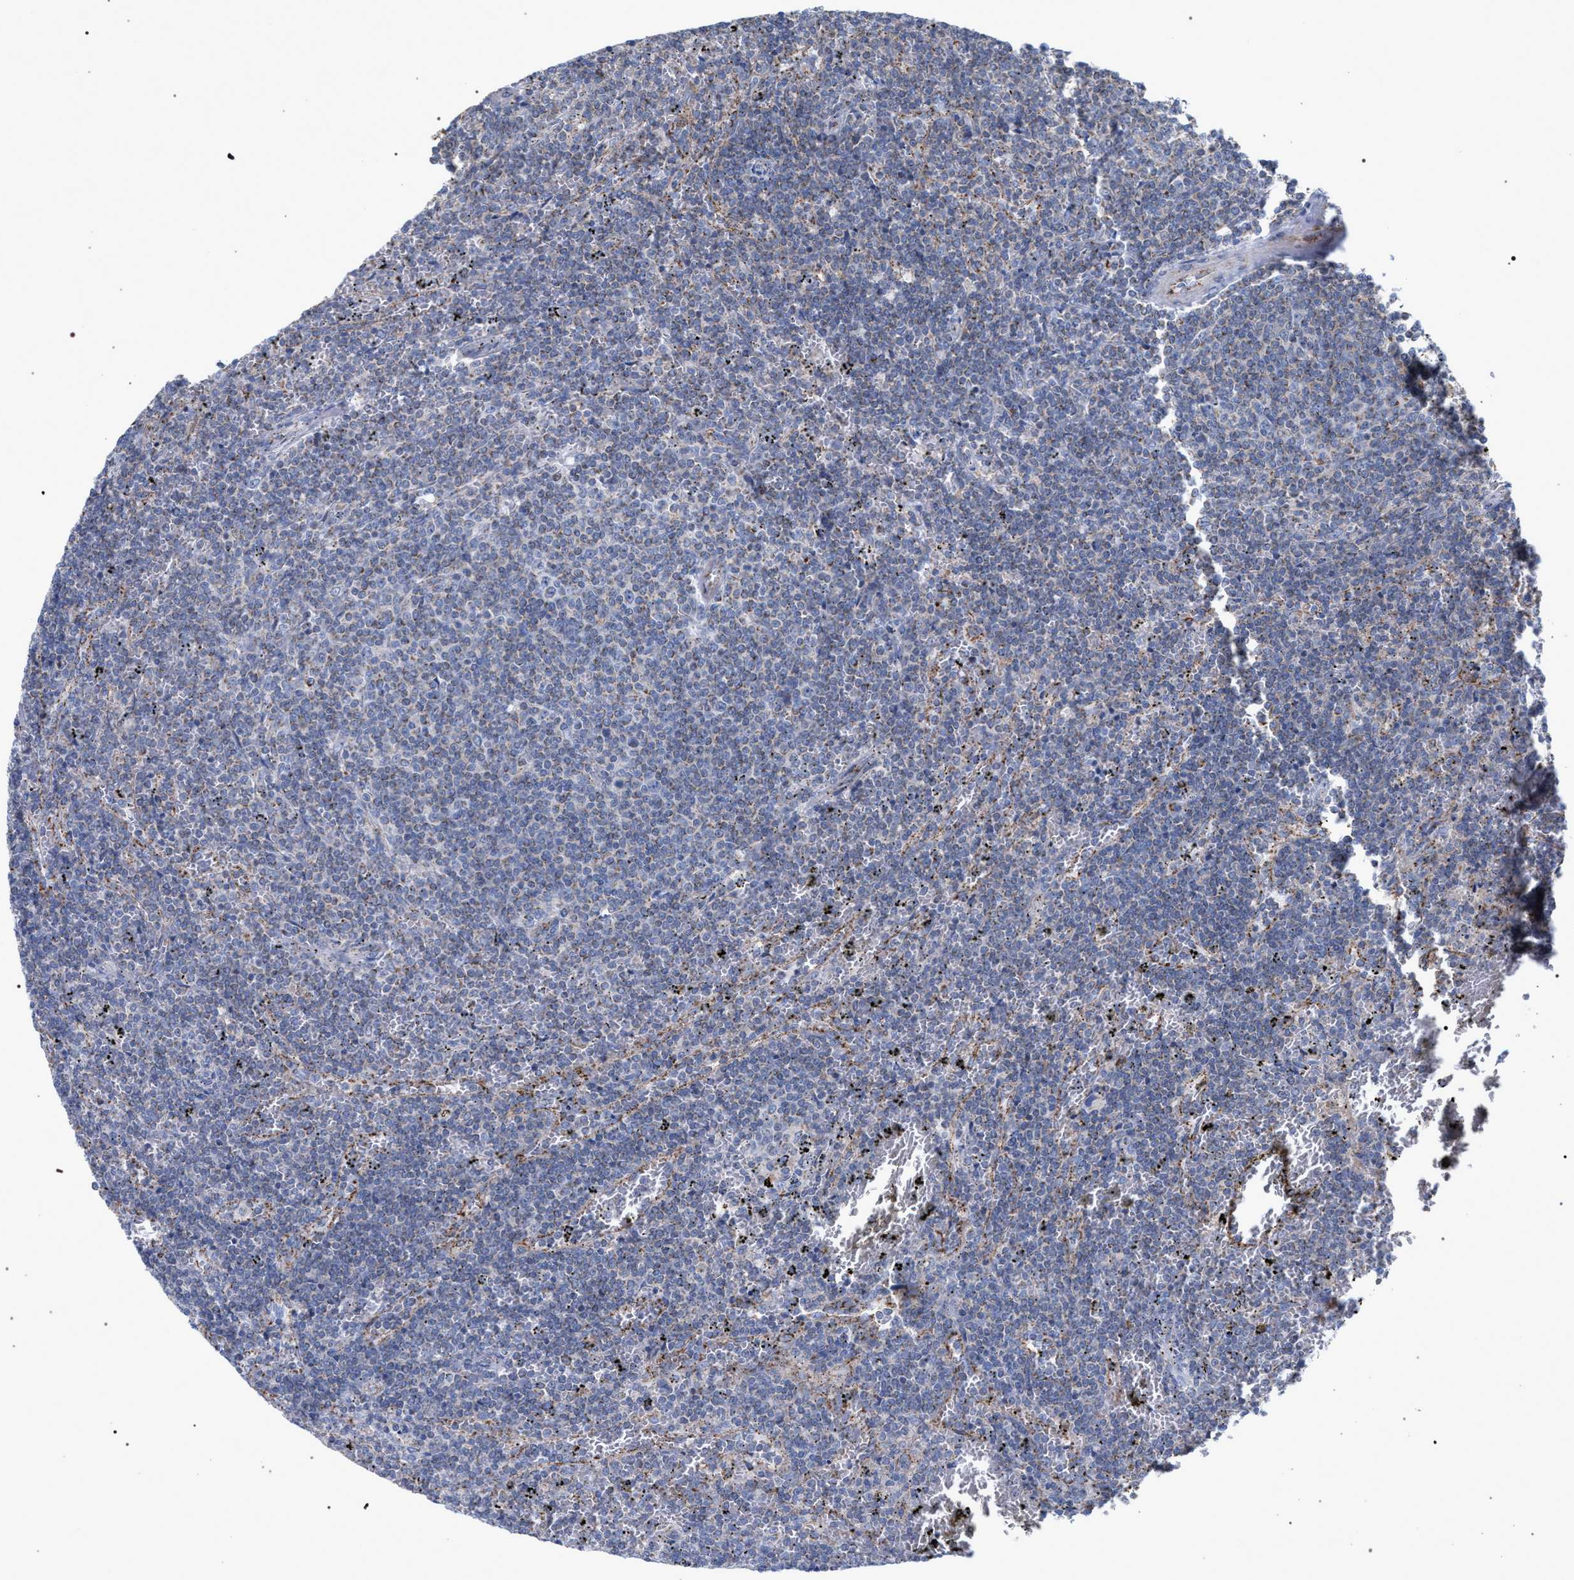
{"staining": {"intensity": "negative", "quantity": "none", "location": "none"}, "tissue": "lymphoma", "cell_type": "Tumor cells", "image_type": "cancer", "snomed": [{"axis": "morphology", "description": "Malignant lymphoma, non-Hodgkin's type, Low grade"}, {"axis": "topography", "description": "Spleen"}], "caption": "Micrograph shows no protein staining in tumor cells of low-grade malignant lymphoma, non-Hodgkin's type tissue. (IHC, brightfield microscopy, high magnification).", "gene": "ECI2", "patient": {"sex": "female", "age": 50}}